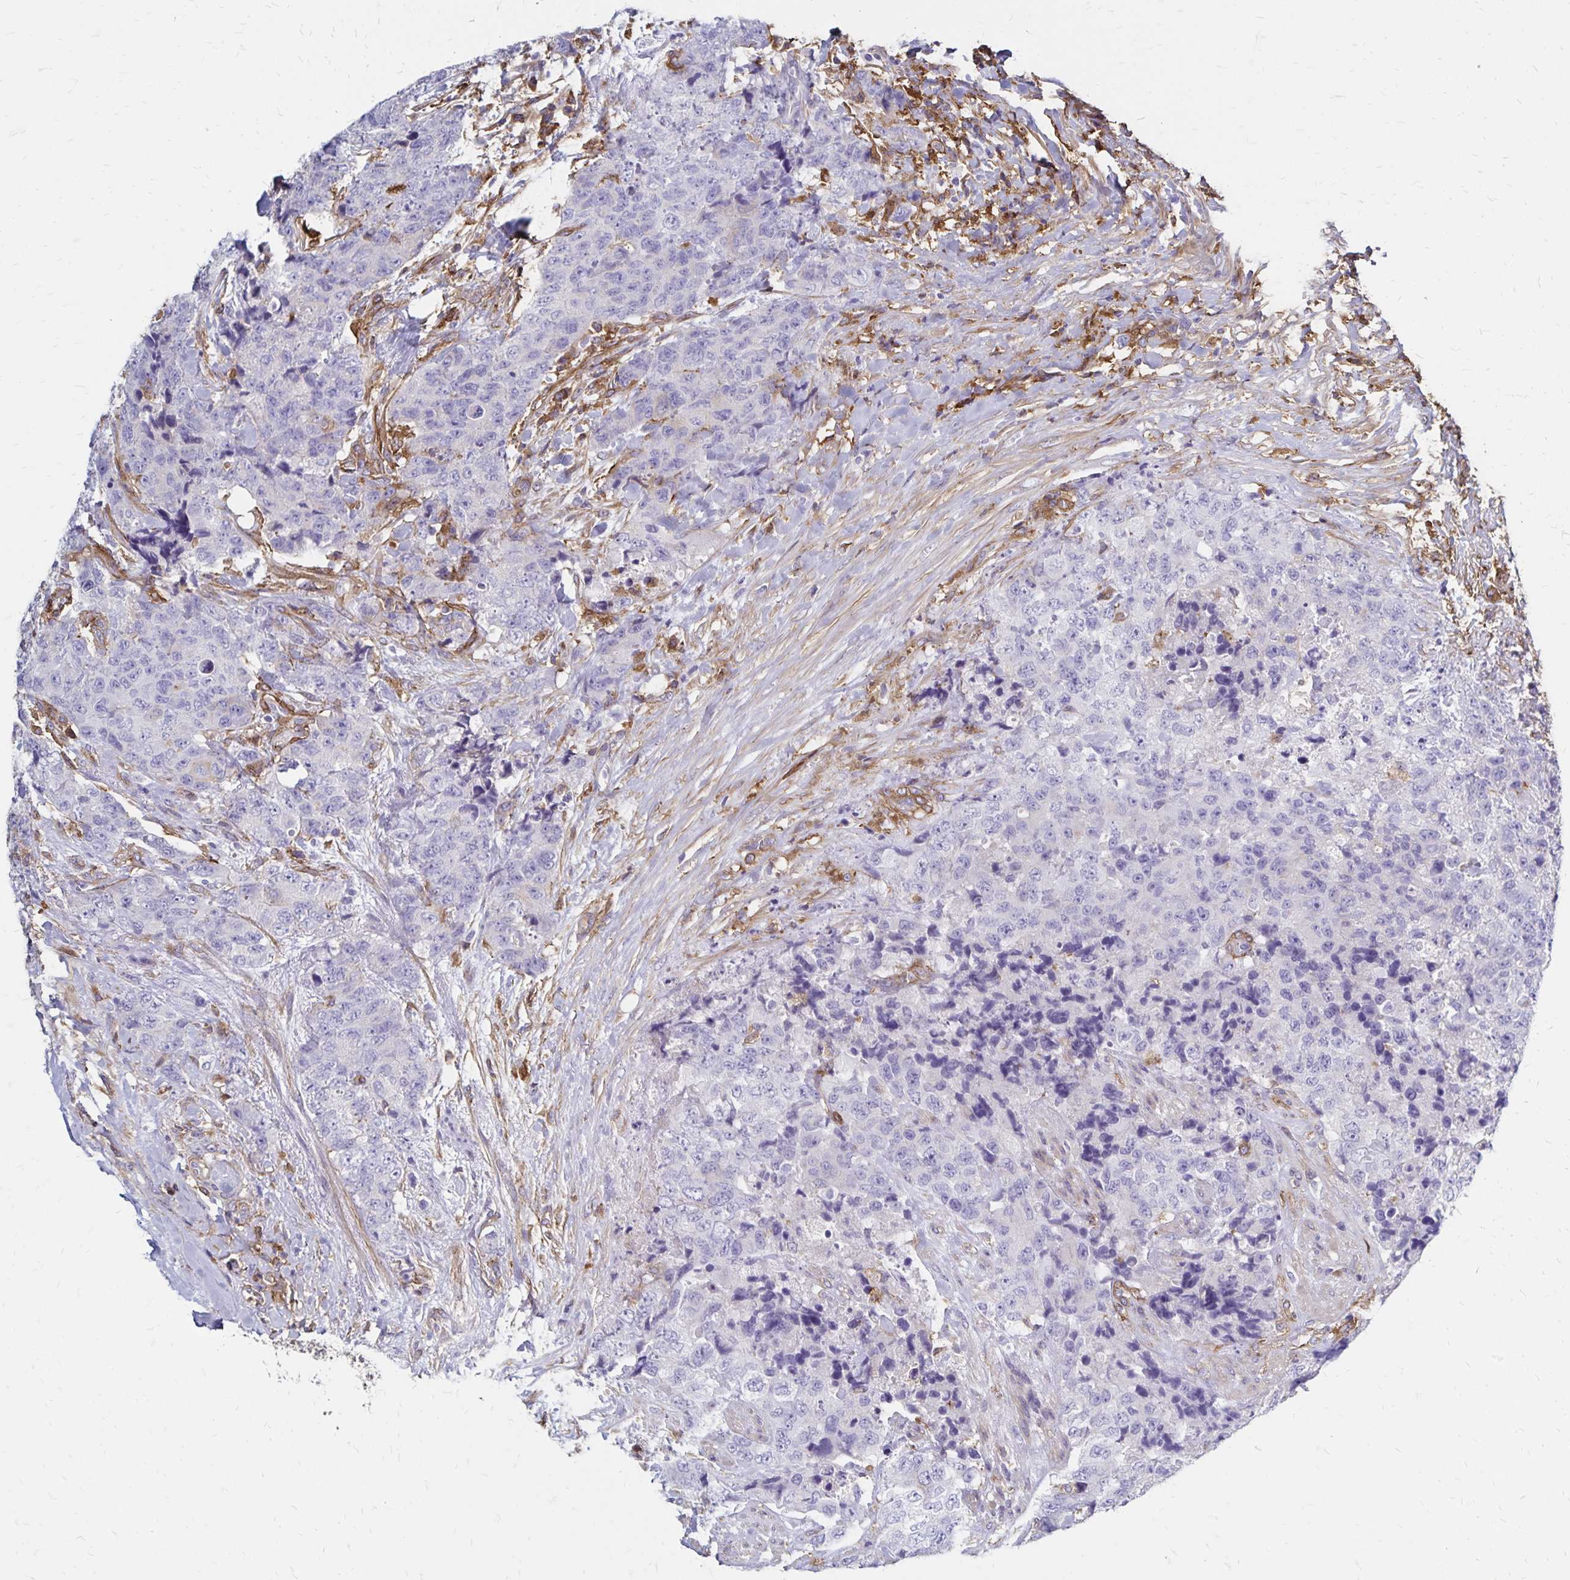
{"staining": {"intensity": "negative", "quantity": "none", "location": "none"}, "tissue": "urothelial cancer", "cell_type": "Tumor cells", "image_type": "cancer", "snomed": [{"axis": "morphology", "description": "Urothelial carcinoma, High grade"}, {"axis": "topography", "description": "Urinary bladder"}], "caption": "IHC of human urothelial carcinoma (high-grade) displays no positivity in tumor cells.", "gene": "TNS3", "patient": {"sex": "female", "age": 78}}